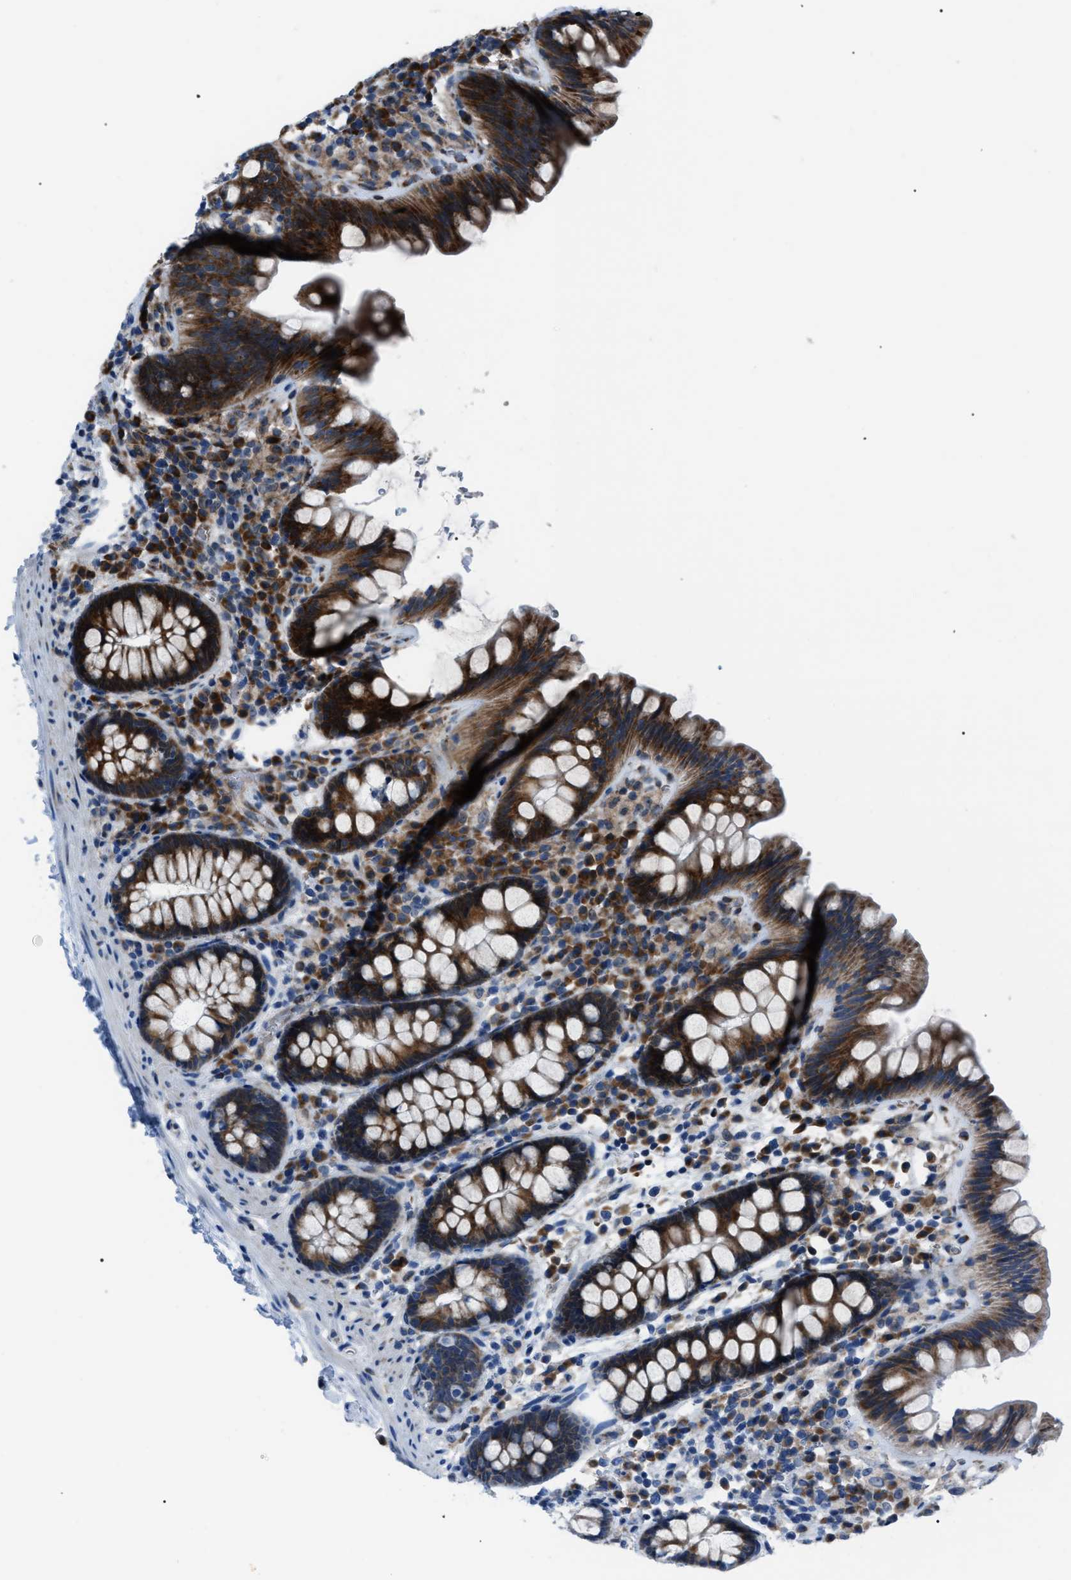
{"staining": {"intensity": "weak", "quantity": ">75%", "location": "cytoplasmic/membranous"}, "tissue": "colon", "cell_type": "Endothelial cells", "image_type": "normal", "snomed": [{"axis": "morphology", "description": "Normal tissue, NOS"}, {"axis": "topography", "description": "Colon"}], "caption": "This image reveals benign colon stained with immunohistochemistry to label a protein in brown. The cytoplasmic/membranous of endothelial cells show weak positivity for the protein. Nuclei are counter-stained blue.", "gene": "AGO2", "patient": {"sex": "female", "age": 80}}